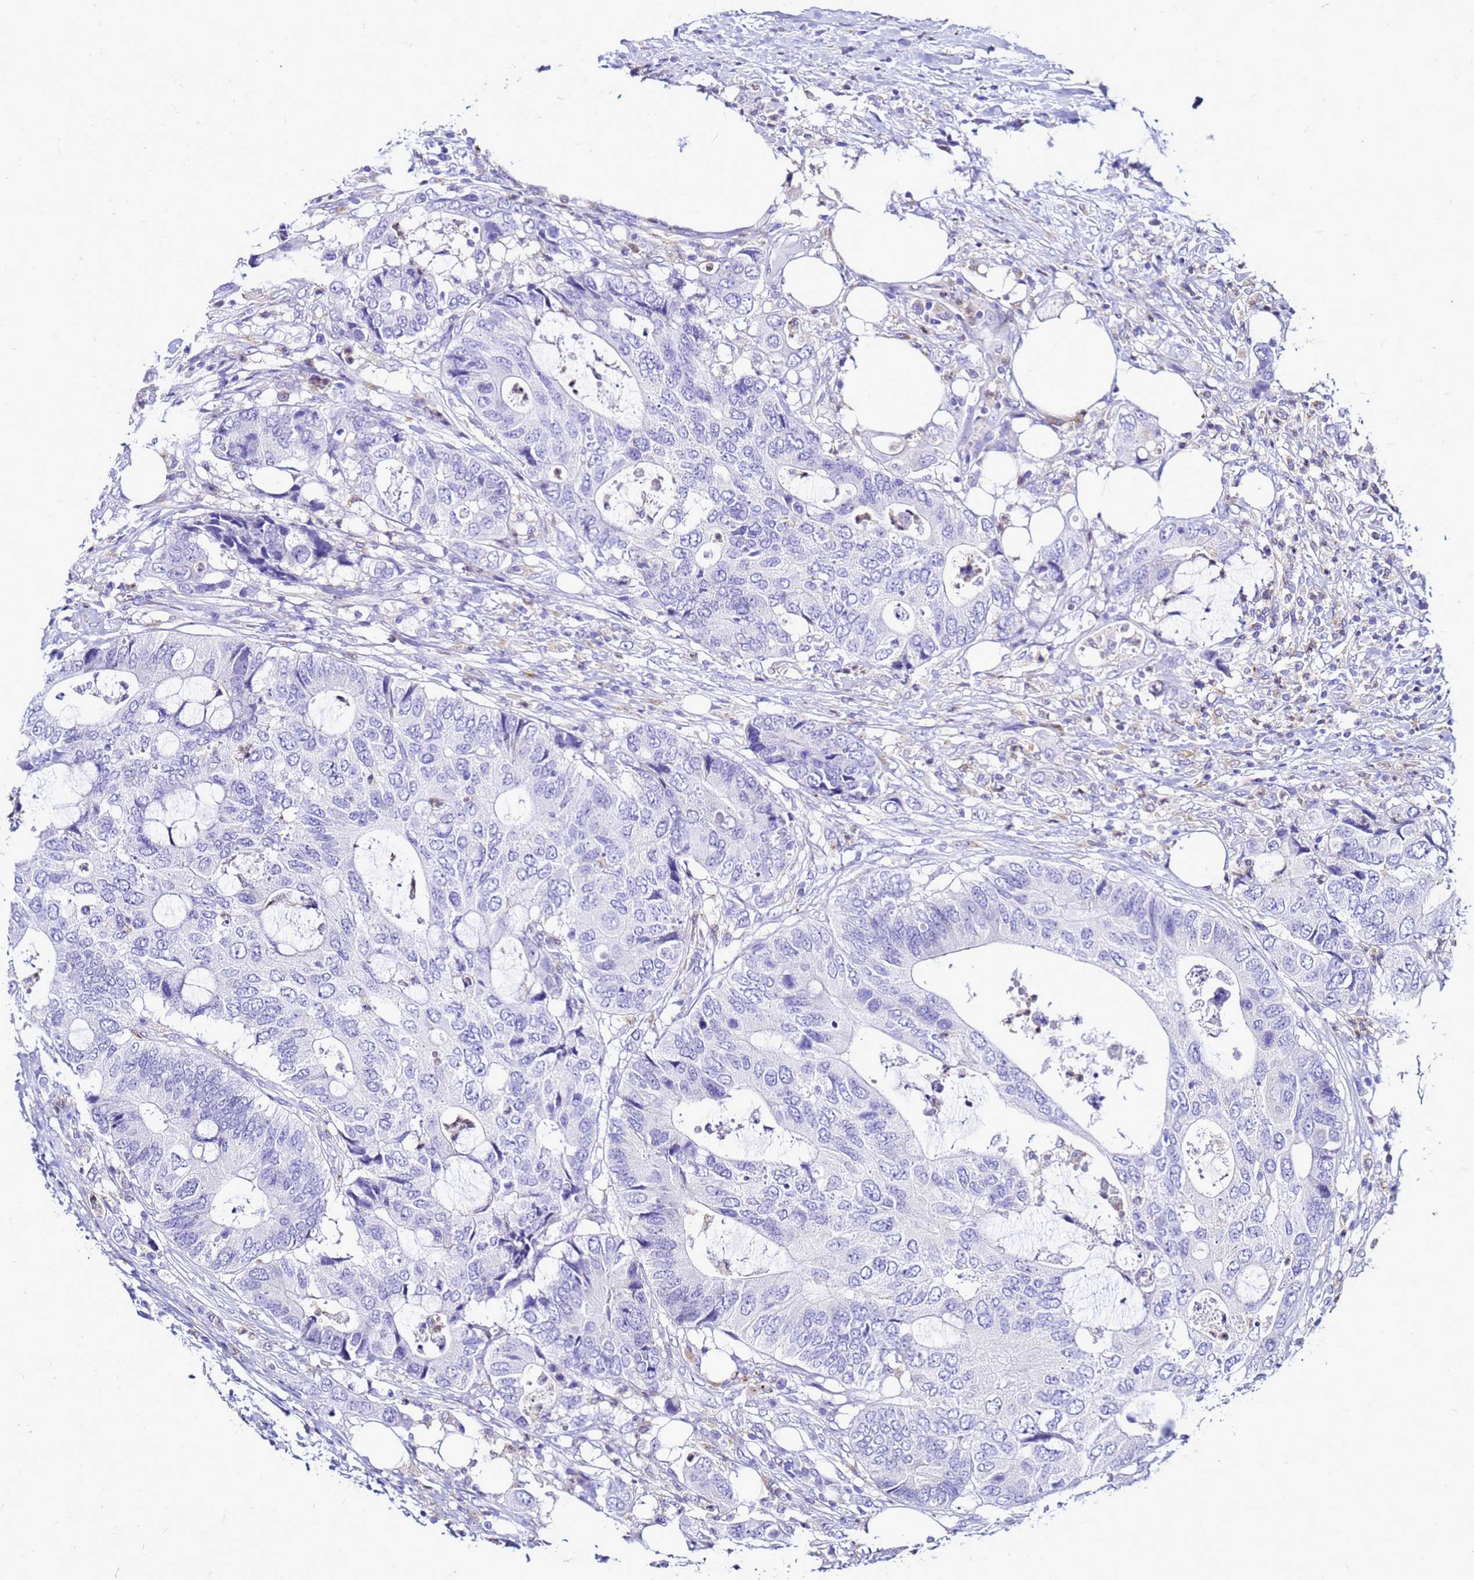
{"staining": {"intensity": "negative", "quantity": "none", "location": "none"}, "tissue": "colorectal cancer", "cell_type": "Tumor cells", "image_type": "cancer", "snomed": [{"axis": "morphology", "description": "Adenocarcinoma, NOS"}, {"axis": "topography", "description": "Colon"}], "caption": "The micrograph demonstrates no significant expression in tumor cells of adenocarcinoma (colorectal). Brightfield microscopy of immunohistochemistry stained with DAB (3,3'-diaminobenzidine) (brown) and hematoxylin (blue), captured at high magnification.", "gene": "CSTA", "patient": {"sex": "male", "age": 71}}